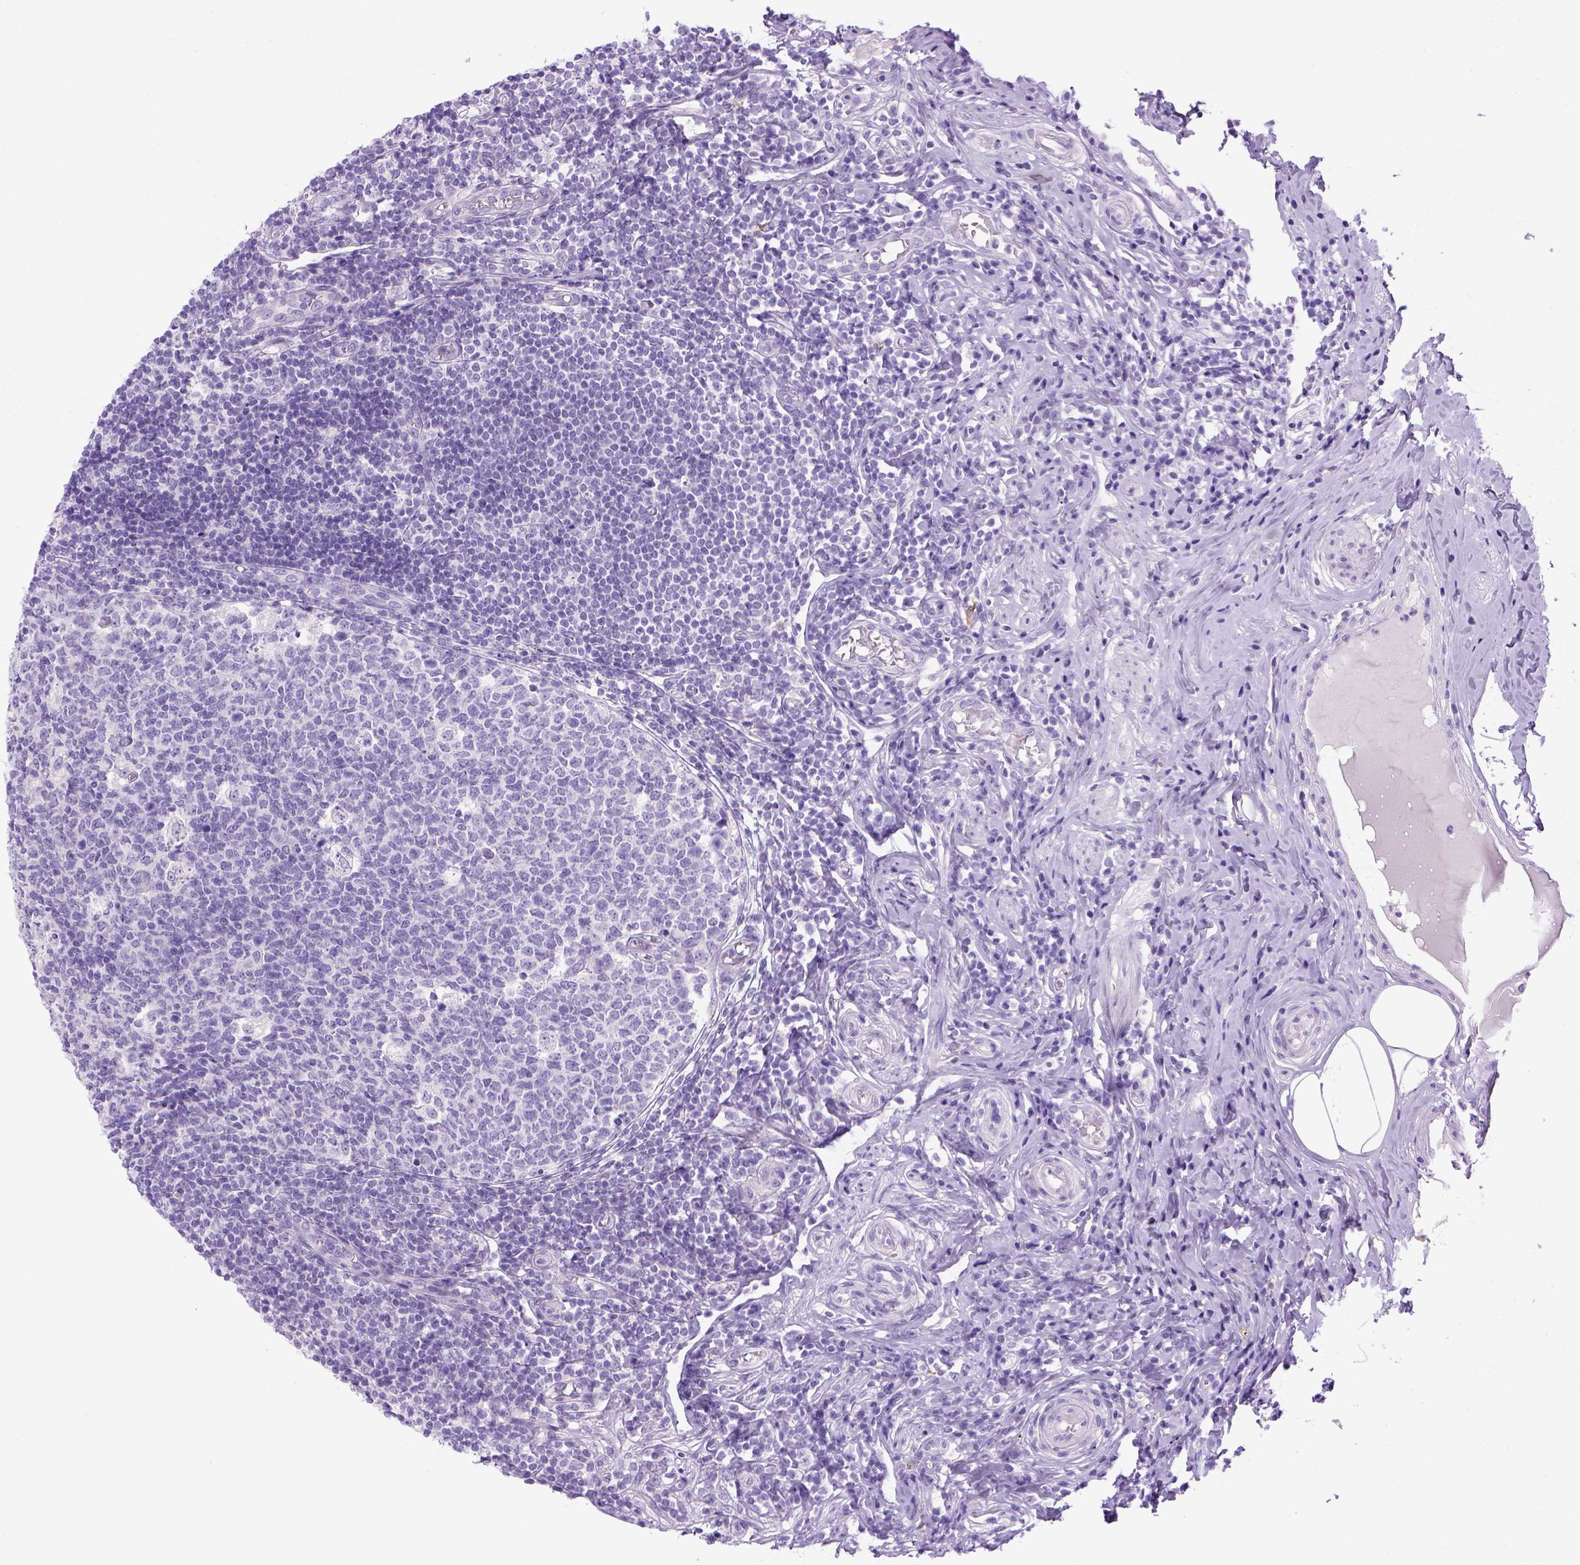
{"staining": {"intensity": "negative", "quantity": "none", "location": "none"}, "tissue": "appendix", "cell_type": "Glandular cells", "image_type": "normal", "snomed": [{"axis": "morphology", "description": "Normal tissue, NOS"}, {"axis": "topography", "description": "Appendix"}], "caption": "The image exhibits no significant positivity in glandular cells of appendix.", "gene": "SGCG", "patient": {"sex": "male", "age": 18}}